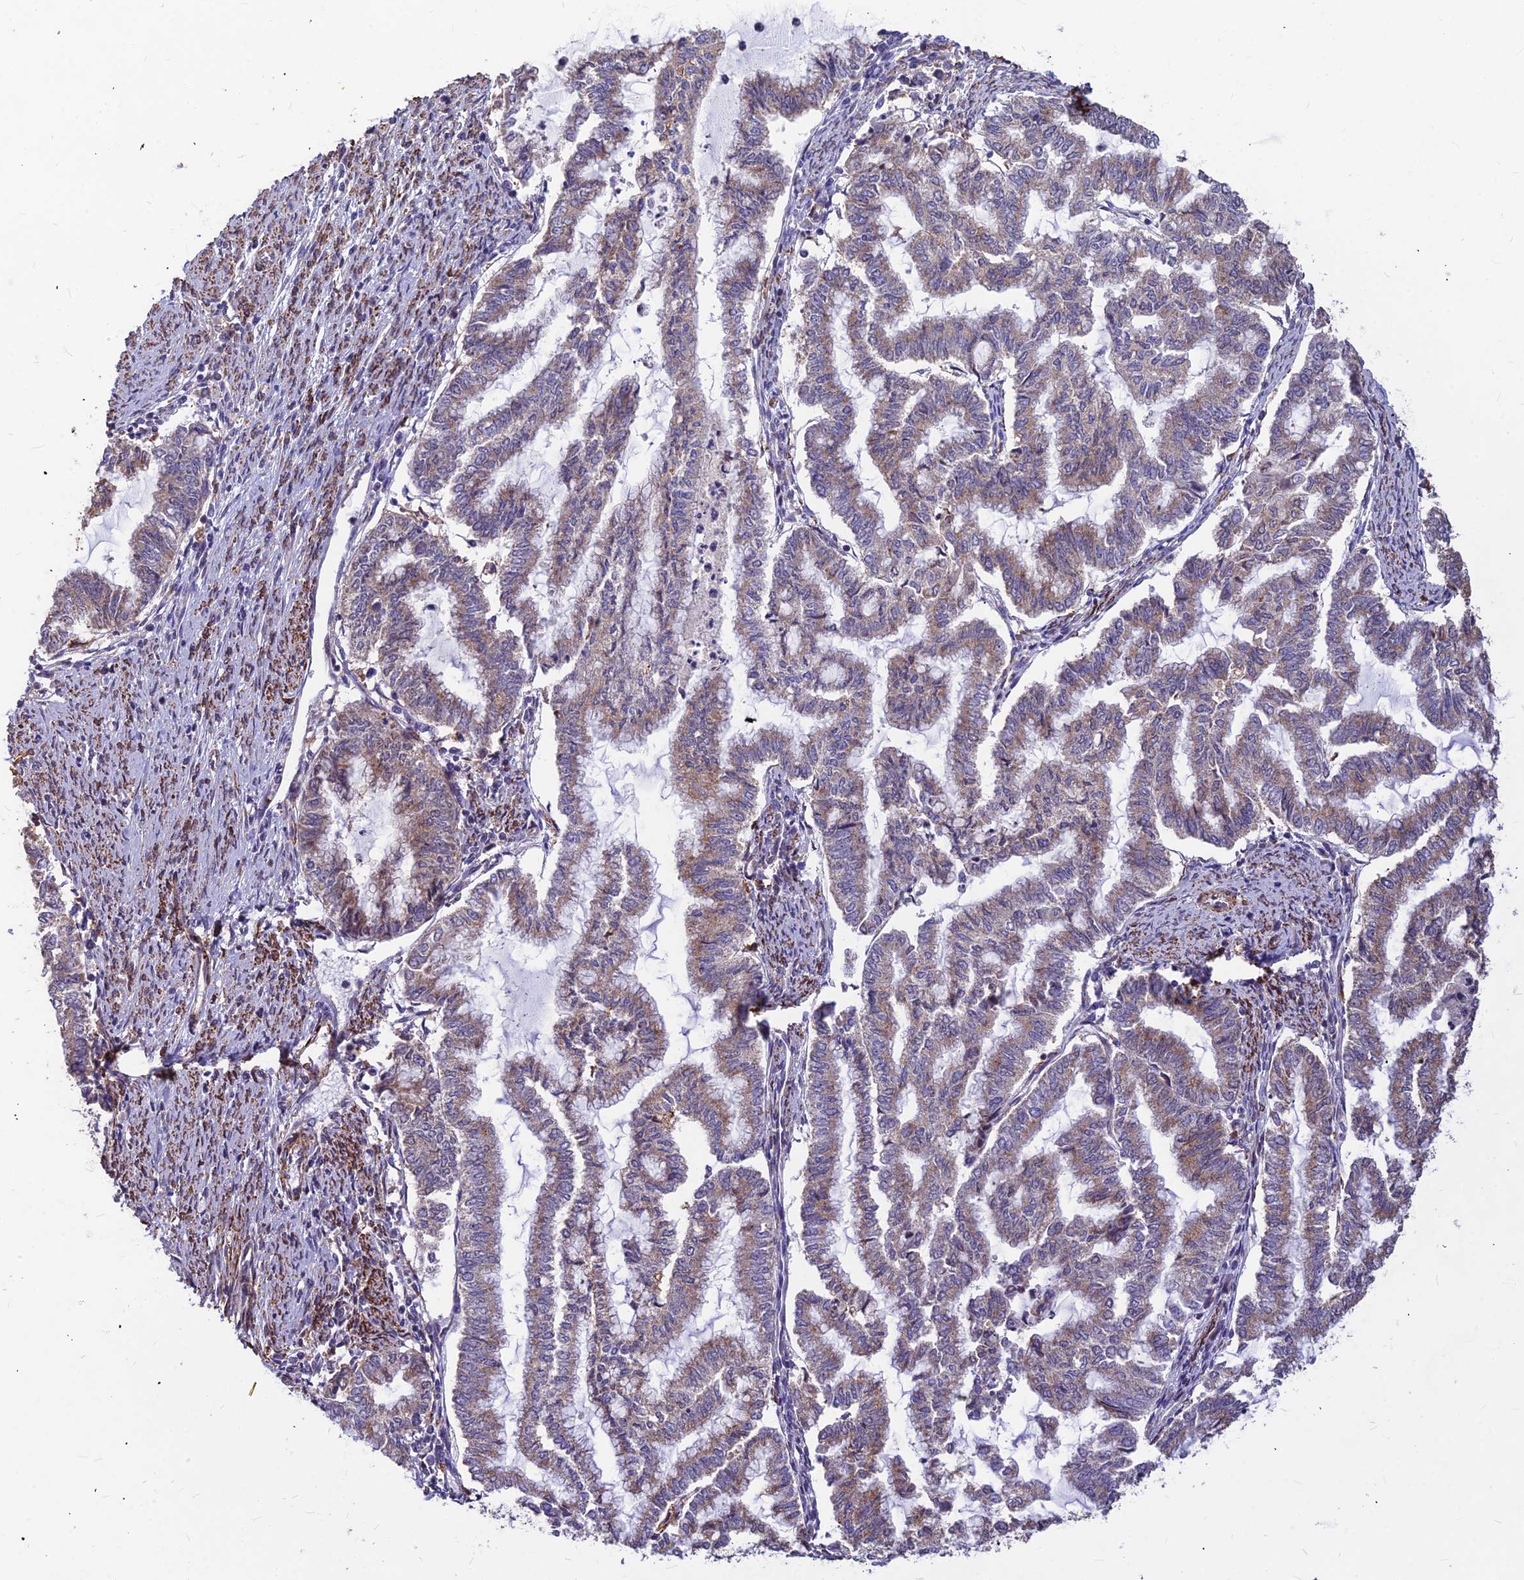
{"staining": {"intensity": "weak", "quantity": ">75%", "location": "cytoplasmic/membranous"}, "tissue": "endometrial cancer", "cell_type": "Tumor cells", "image_type": "cancer", "snomed": [{"axis": "morphology", "description": "Adenocarcinoma, NOS"}, {"axis": "topography", "description": "Endometrium"}], "caption": "There is low levels of weak cytoplasmic/membranous positivity in tumor cells of endometrial adenocarcinoma, as demonstrated by immunohistochemical staining (brown color).", "gene": "LEKR1", "patient": {"sex": "female", "age": 79}}